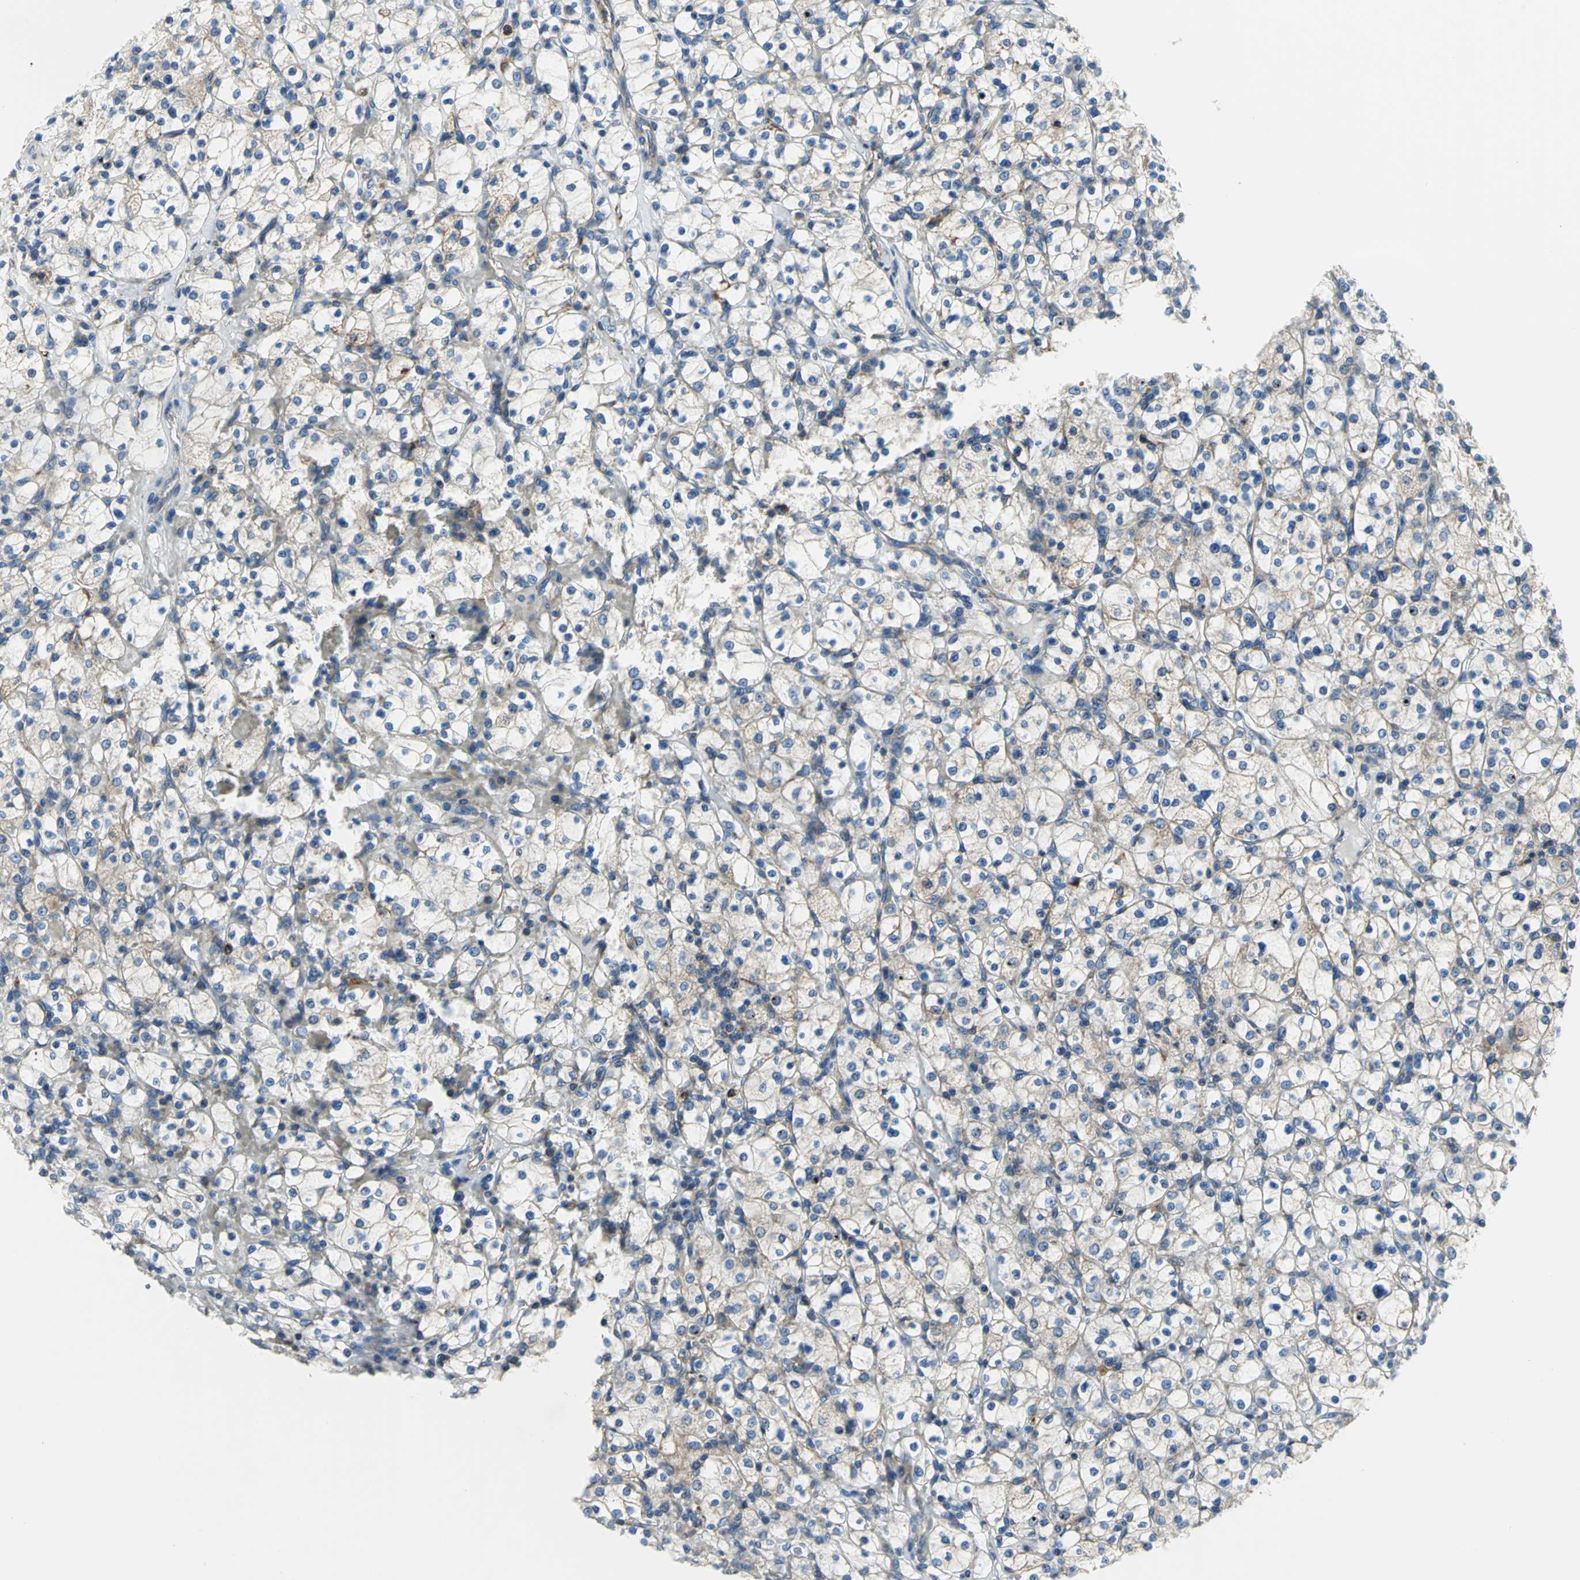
{"staining": {"intensity": "moderate", "quantity": "25%-75%", "location": "cytoplasmic/membranous"}, "tissue": "renal cancer", "cell_type": "Tumor cells", "image_type": "cancer", "snomed": [{"axis": "morphology", "description": "Adenocarcinoma, NOS"}, {"axis": "topography", "description": "Kidney"}], "caption": "Brown immunohistochemical staining in renal cancer demonstrates moderate cytoplasmic/membranous staining in about 25%-75% of tumor cells.", "gene": "TULP4", "patient": {"sex": "female", "age": 83}}